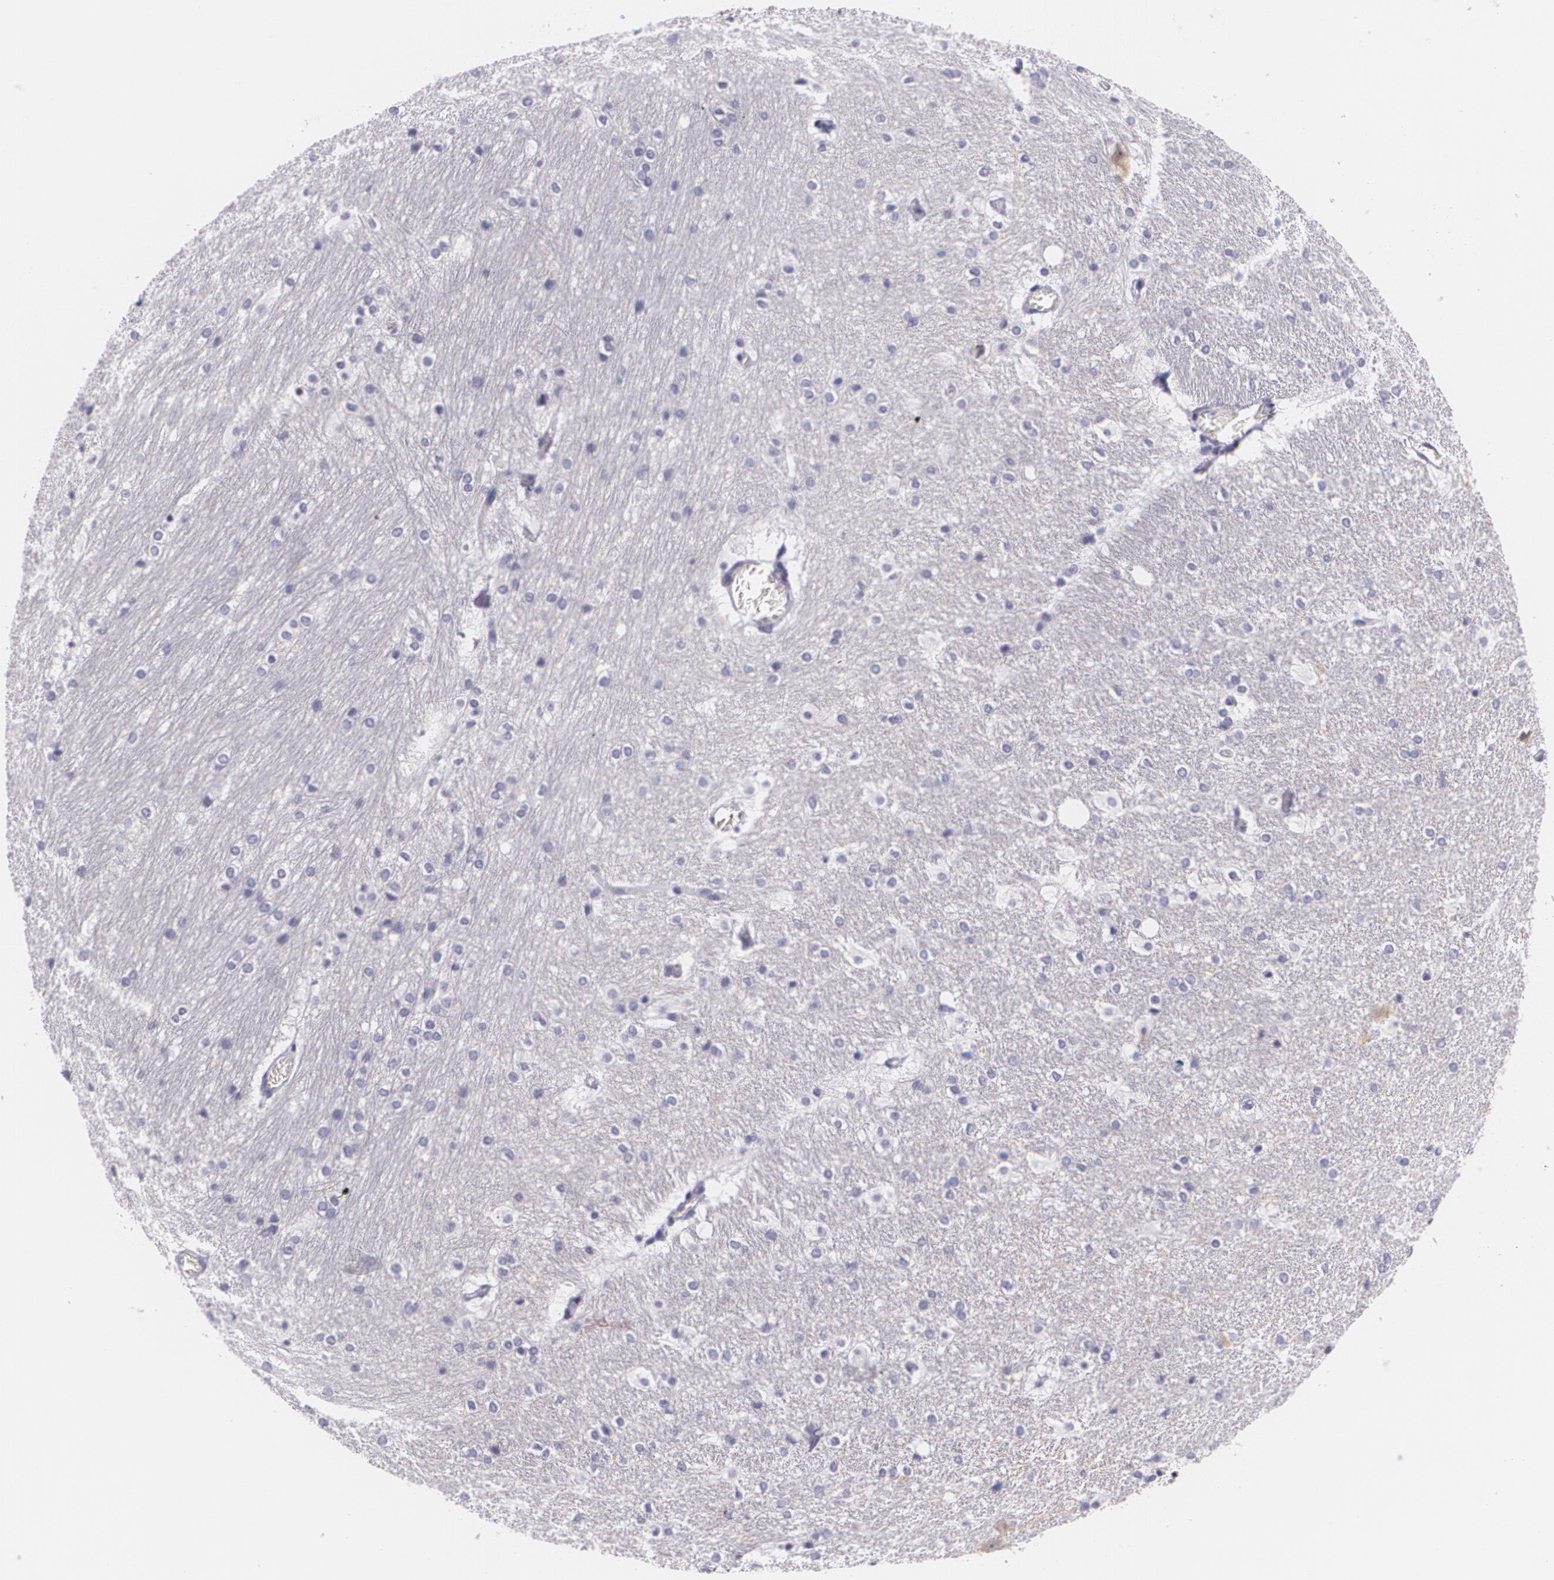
{"staining": {"intensity": "negative", "quantity": "none", "location": "none"}, "tissue": "hippocampus", "cell_type": "Glial cells", "image_type": "normal", "snomed": [{"axis": "morphology", "description": "Normal tissue, NOS"}, {"axis": "topography", "description": "Hippocampus"}], "caption": "This is a image of immunohistochemistry staining of unremarkable hippocampus, which shows no expression in glial cells. Brightfield microscopy of IHC stained with DAB (brown) and hematoxylin (blue), captured at high magnification.", "gene": "DLG4", "patient": {"sex": "female", "age": 19}}